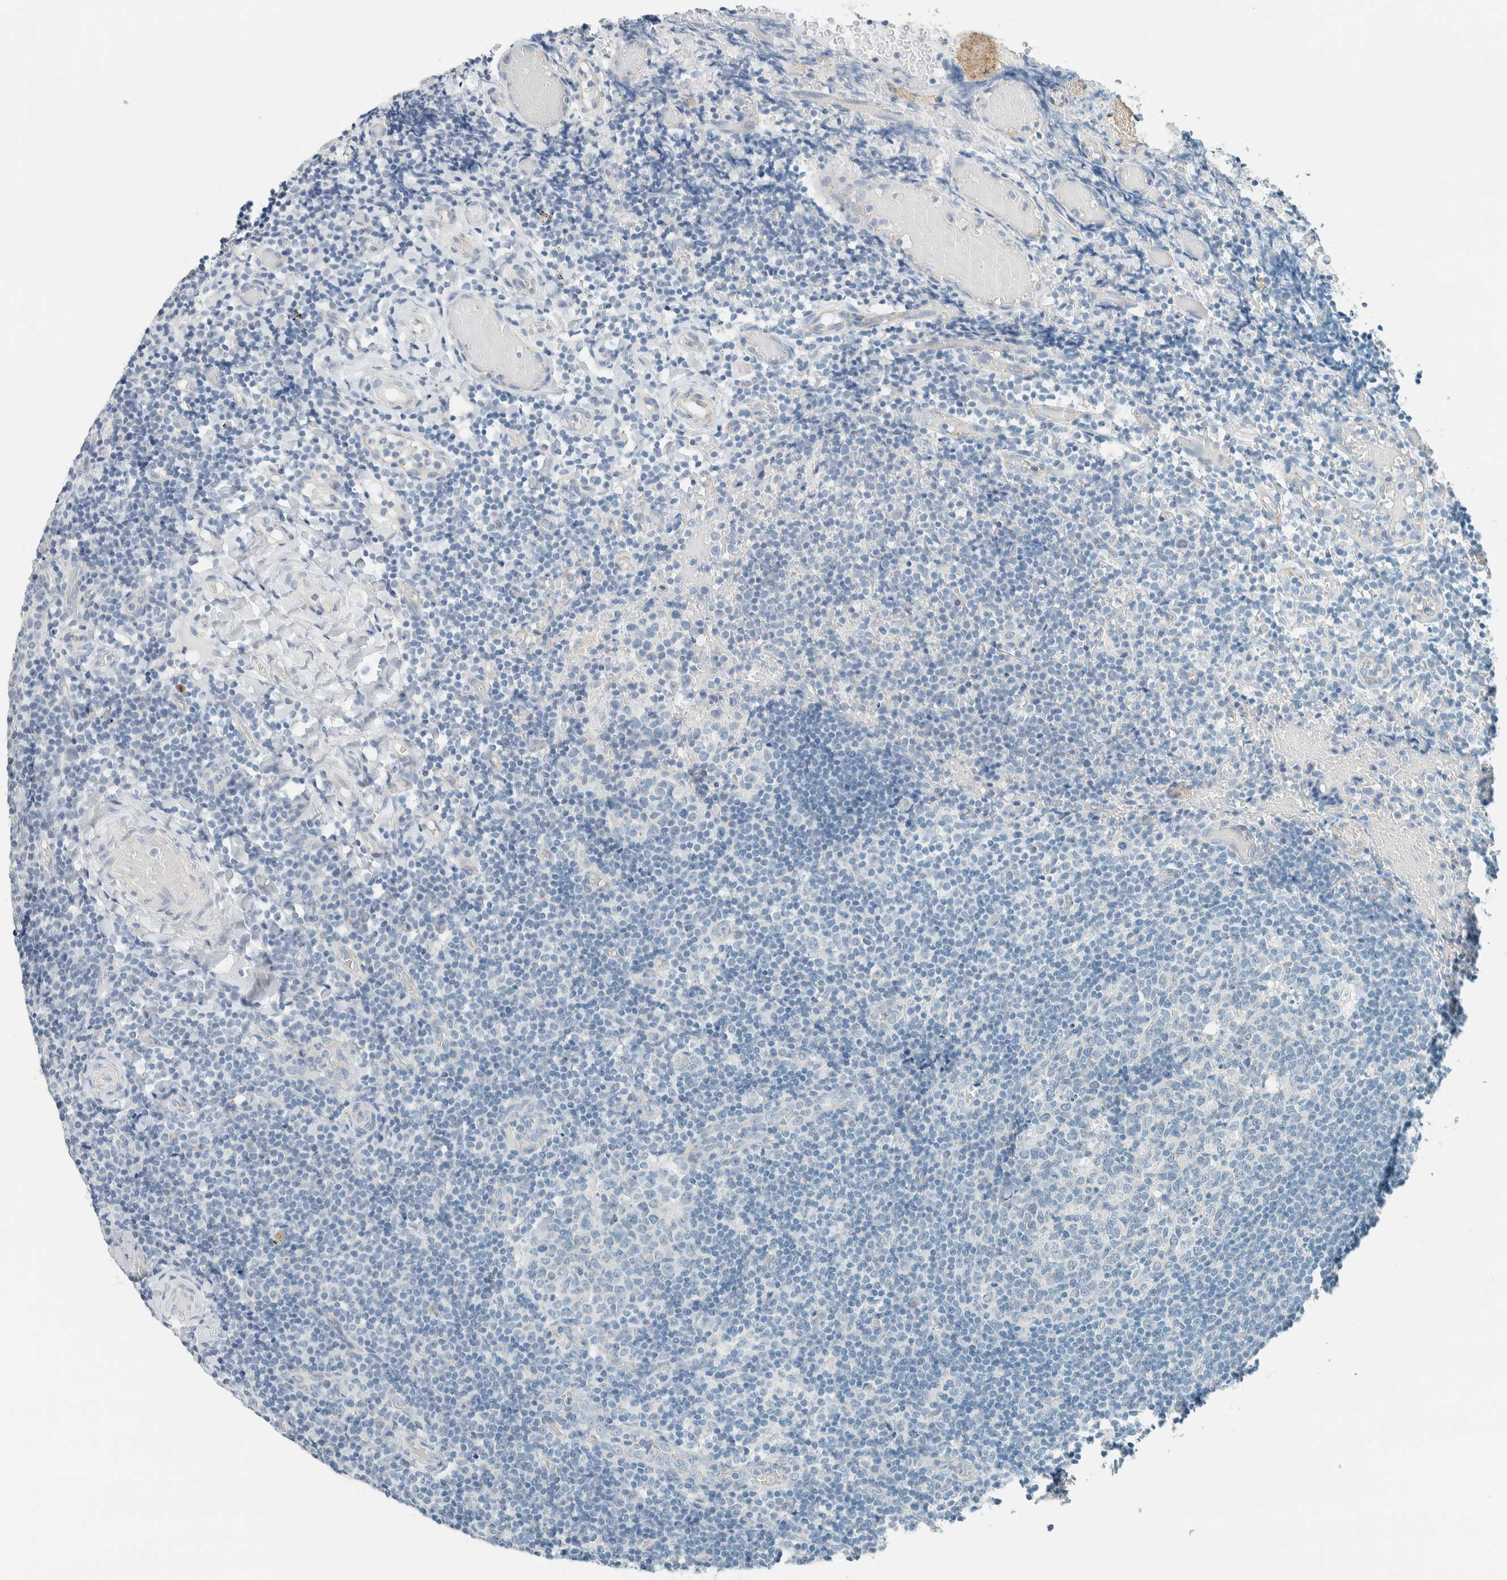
{"staining": {"intensity": "negative", "quantity": "none", "location": "none"}, "tissue": "tonsil", "cell_type": "Germinal center cells", "image_type": "normal", "snomed": [{"axis": "morphology", "description": "Normal tissue, NOS"}, {"axis": "topography", "description": "Tonsil"}], "caption": "High magnification brightfield microscopy of benign tonsil stained with DAB (3,3'-diaminobenzidine) (brown) and counterstained with hematoxylin (blue): germinal center cells show no significant staining.", "gene": "SLFN12", "patient": {"sex": "female", "age": 19}}